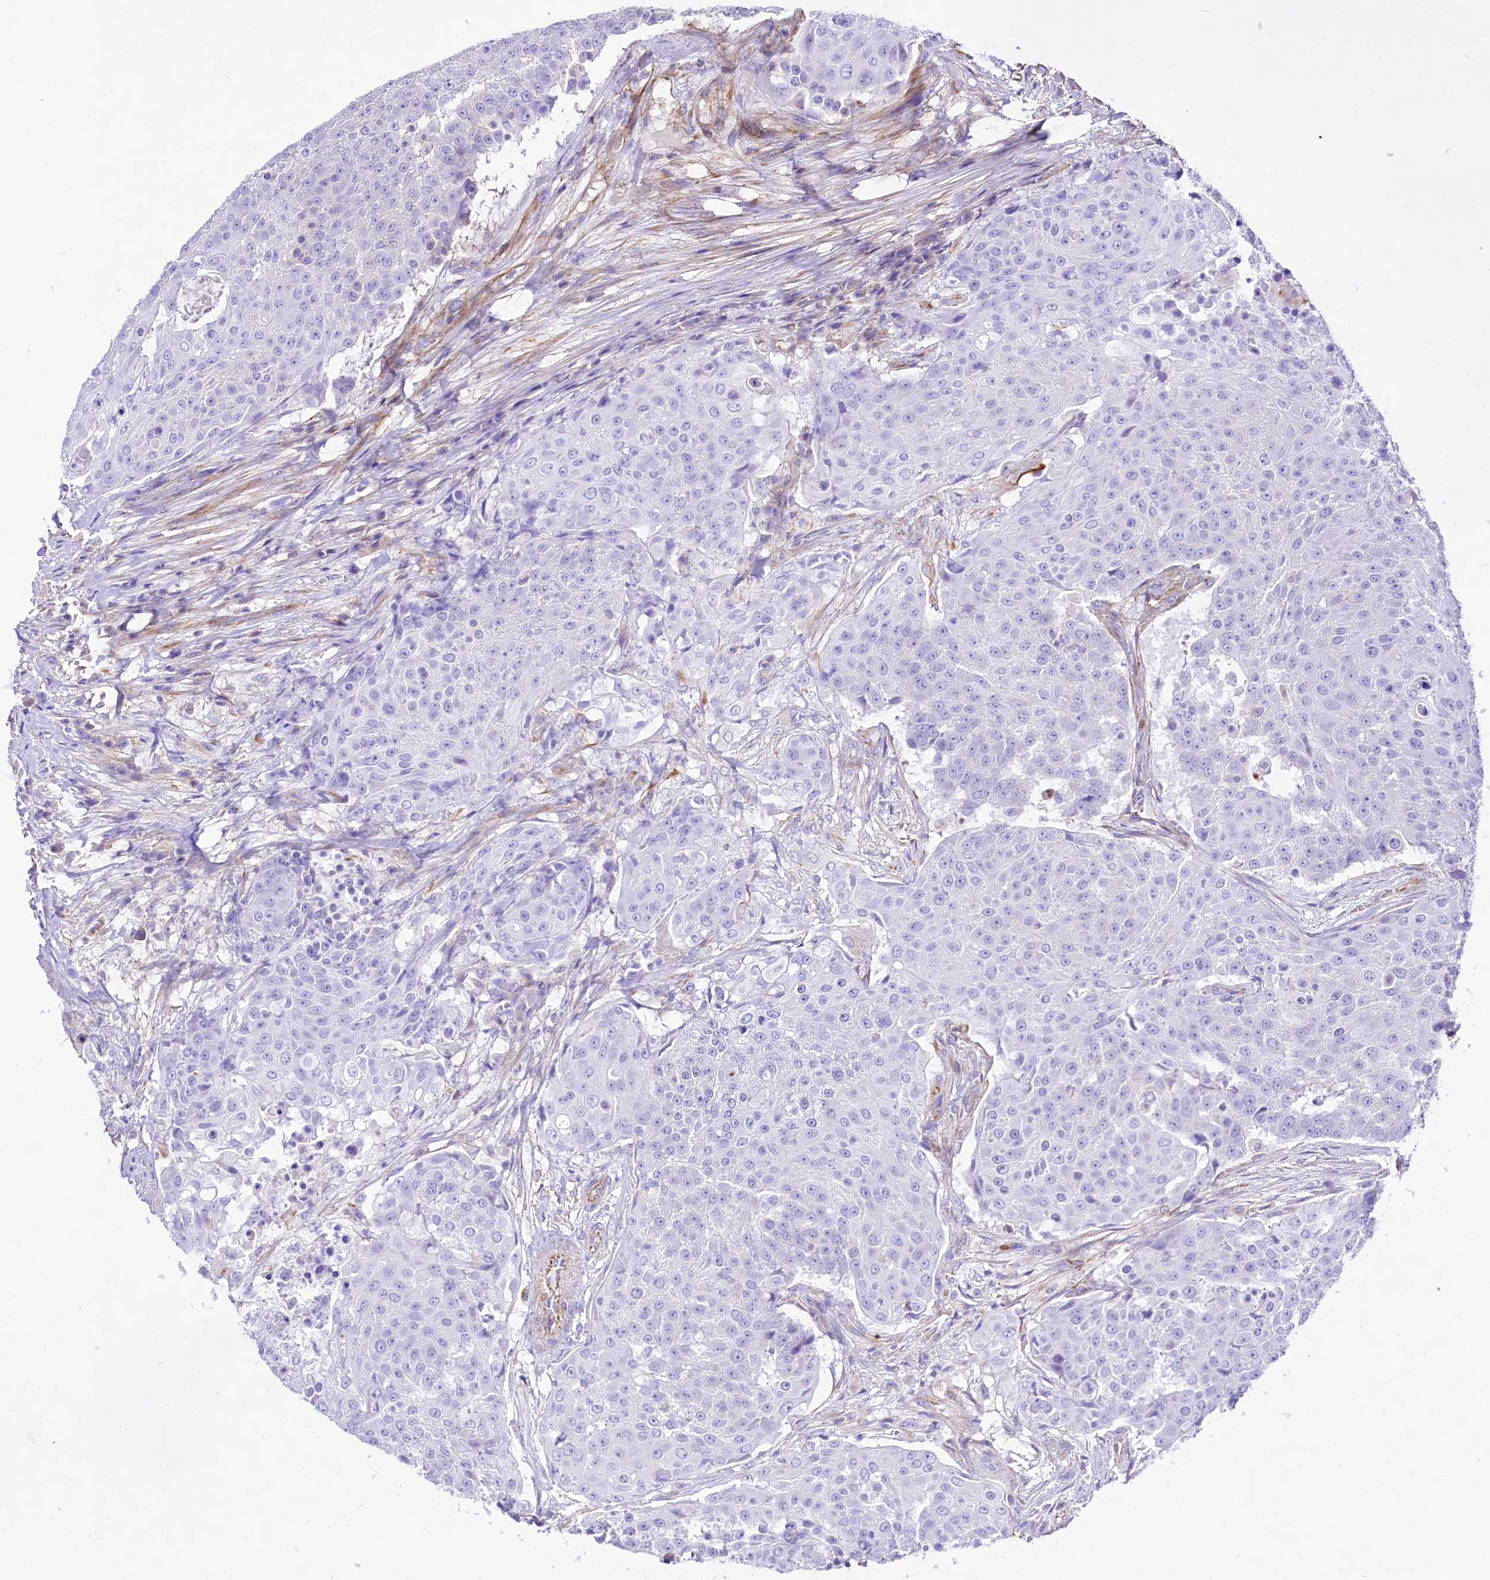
{"staining": {"intensity": "negative", "quantity": "none", "location": "none"}, "tissue": "urothelial cancer", "cell_type": "Tumor cells", "image_type": "cancer", "snomed": [{"axis": "morphology", "description": "Urothelial carcinoma, High grade"}, {"axis": "topography", "description": "Urinary bladder"}], "caption": "Tumor cells are negative for brown protein staining in urothelial carcinoma (high-grade).", "gene": "CD99", "patient": {"sex": "female", "age": 63}}